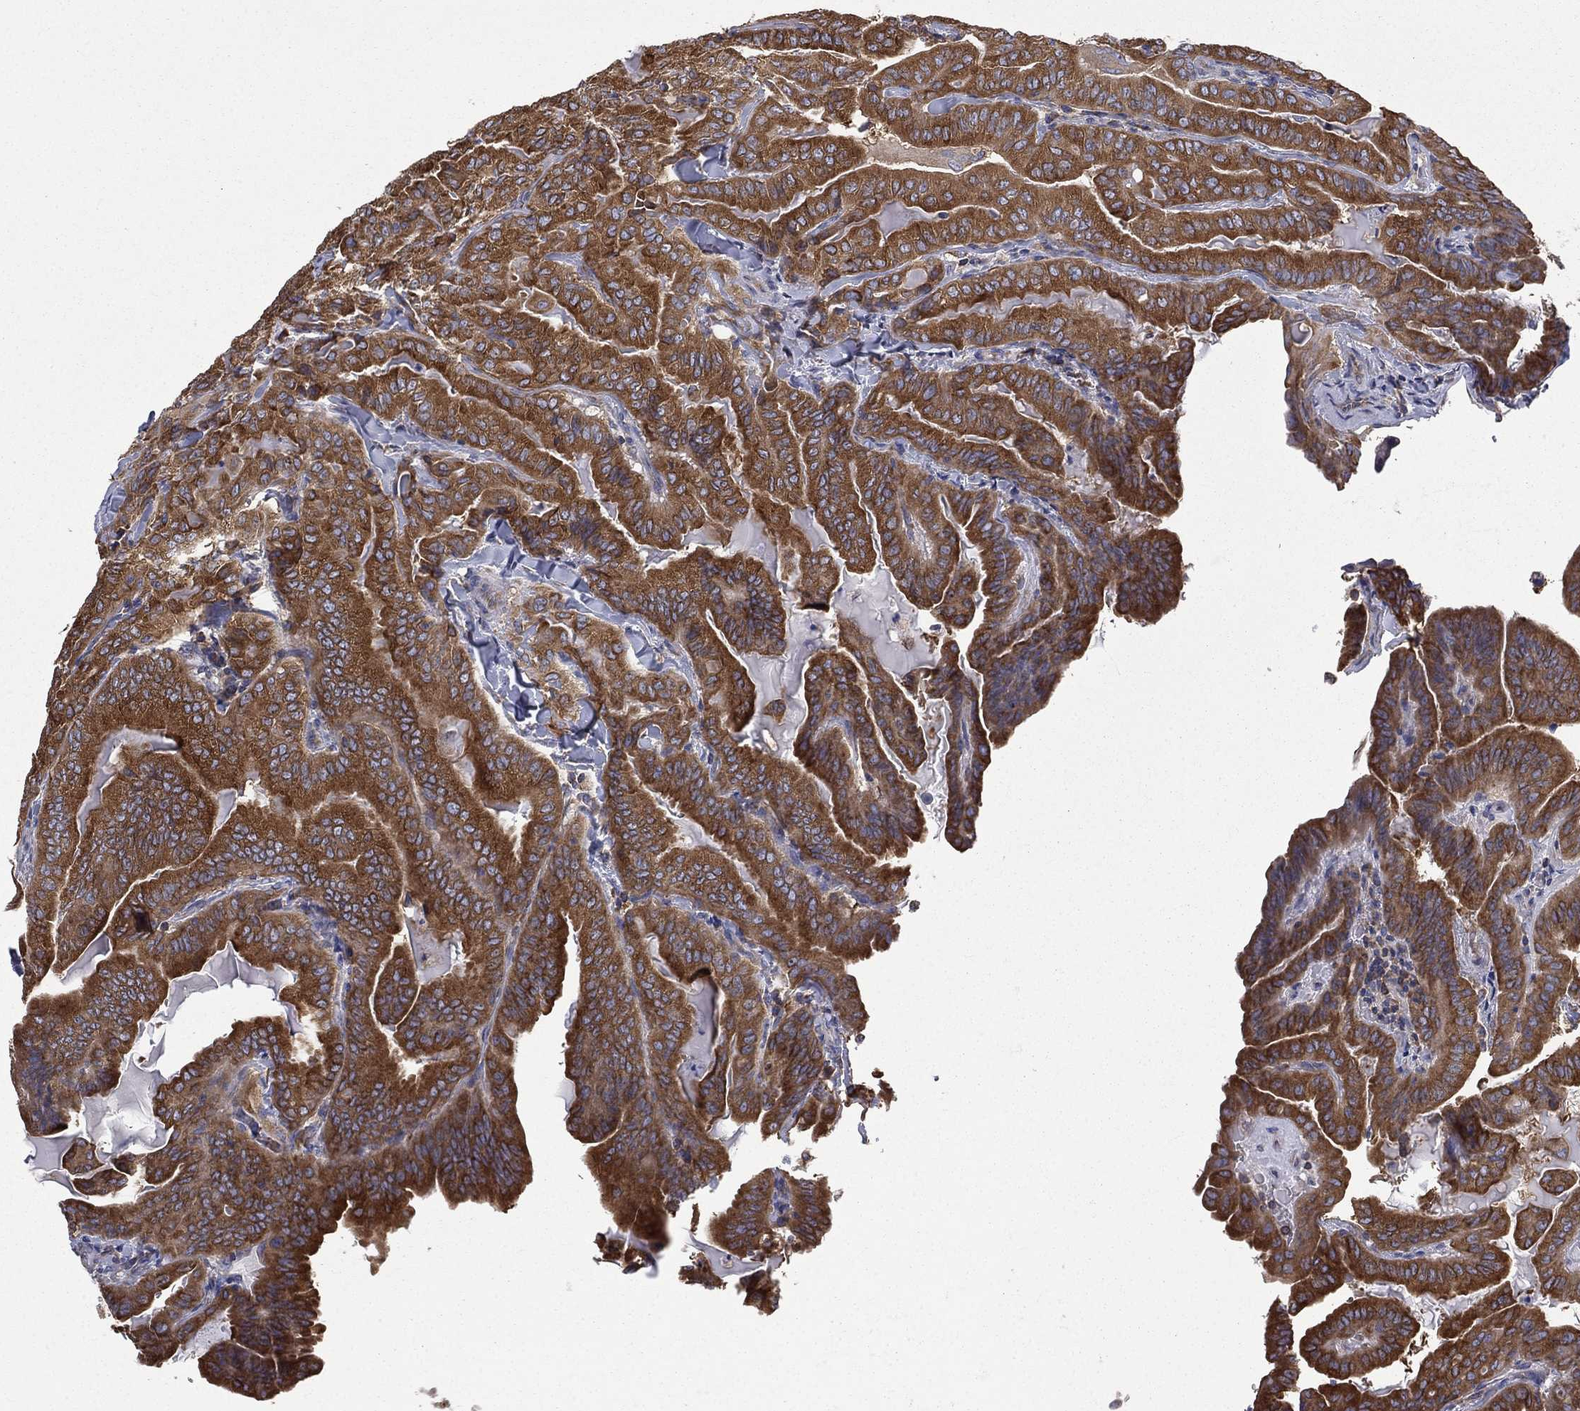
{"staining": {"intensity": "strong", "quantity": ">75%", "location": "cytoplasmic/membranous"}, "tissue": "thyroid cancer", "cell_type": "Tumor cells", "image_type": "cancer", "snomed": [{"axis": "morphology", "description": "Papillary adenocarcinoma, NOS"}, {"axis": "topography", "description": "Thyroid gland"}], "caption": "Immunohistochemical staining of human thyroid cancer demonstrates strong cytoplasmic/membranous protein staining in about >75% of tumor cells.", "gene": "FARSA", "patient": {"sex": "female", "age": 68}}